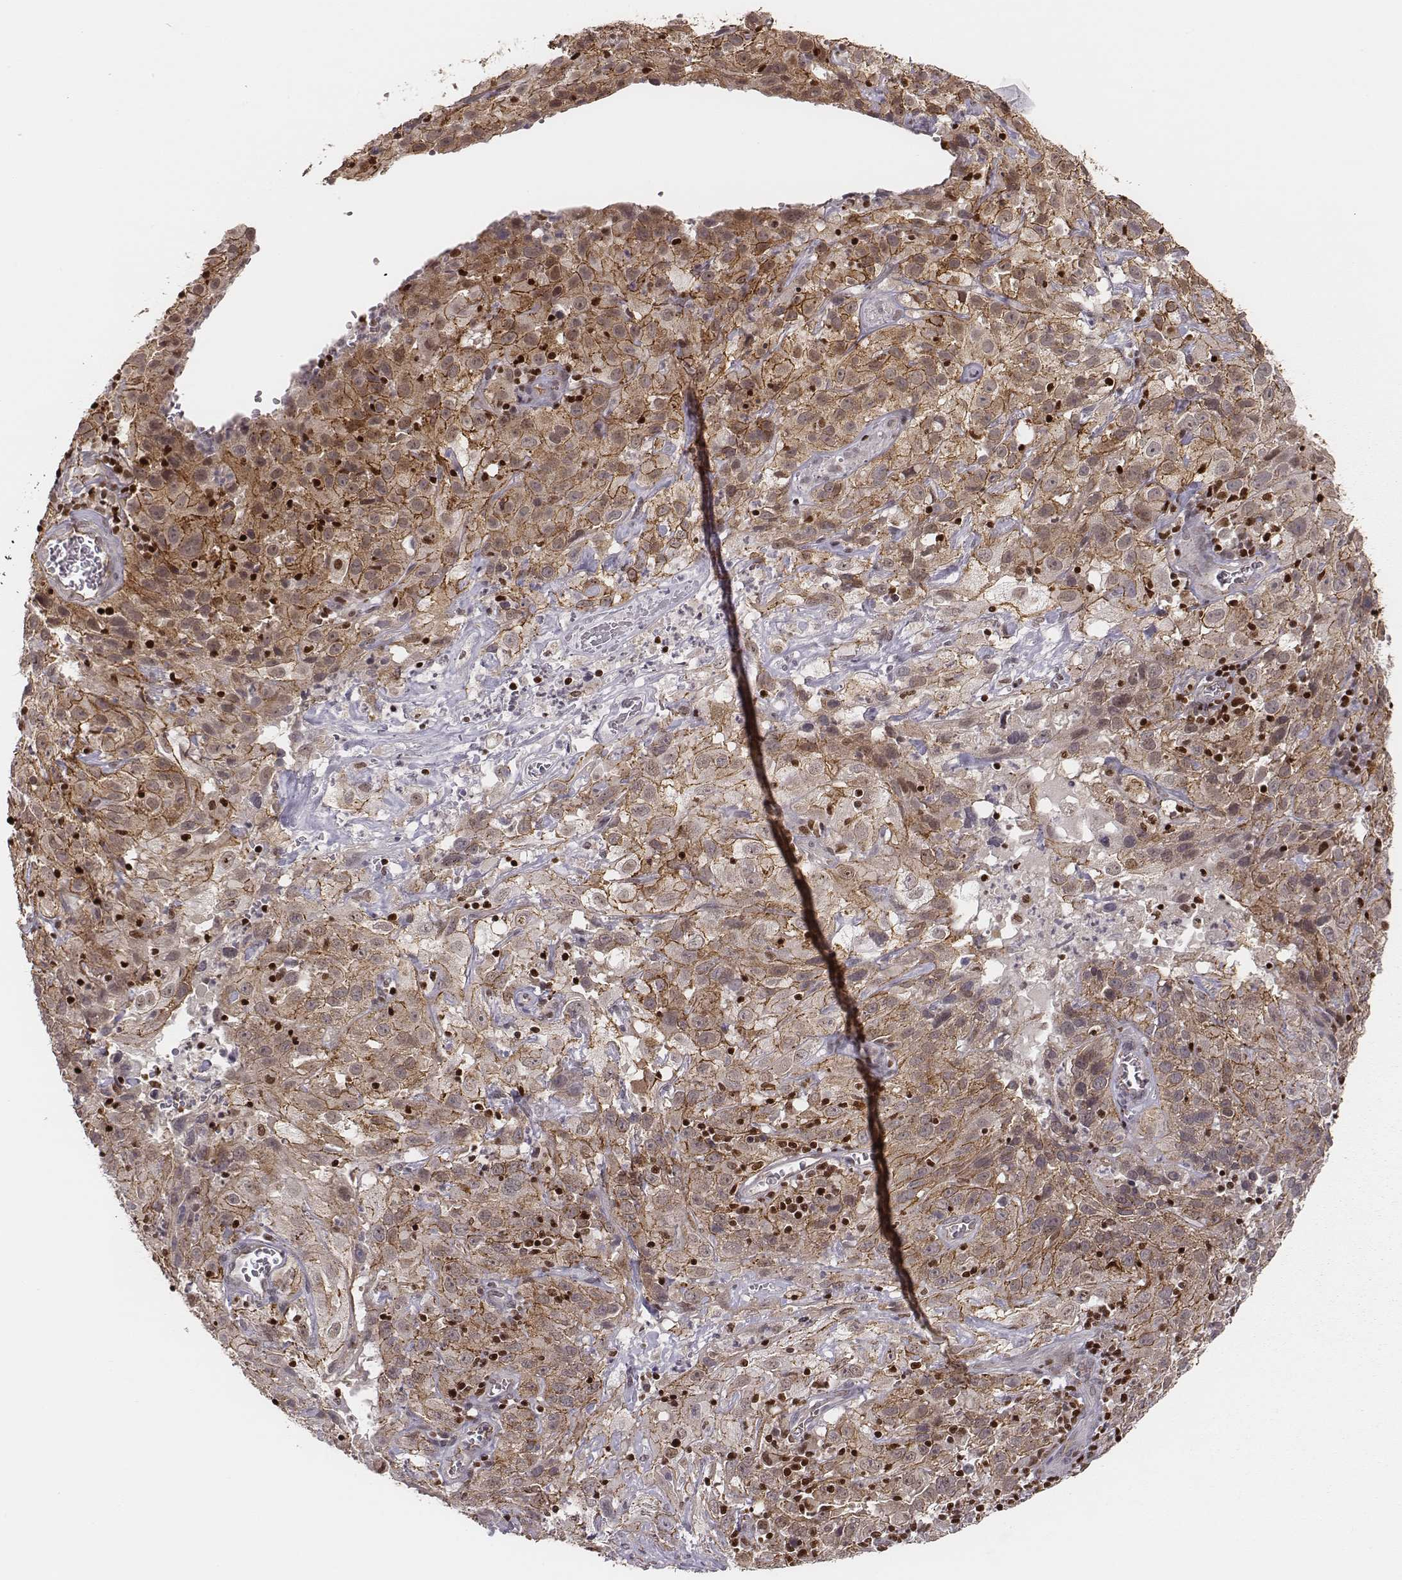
{"staining": {"intensity": "moderate", "quantity": ">75%", "location": "cytoplasmic/membranous"}, "tissue": "cervical cancer", "cell_type": "Tumor cells", "image_type": "cancer", "snomed": [{"axis": "morphology", "description": "Squamous cell carcinoma, NOS"}, {"axis": "topography", "description": "Cervix"}], "caption": "The immunohistochemical stain labels moderate cytoplasmic/membranous positivity in tumor cells of squamous cell carcinoma (cervical) tissue.", "gene": "WDR59", "patient": {"sex": "female", "age": 32}}